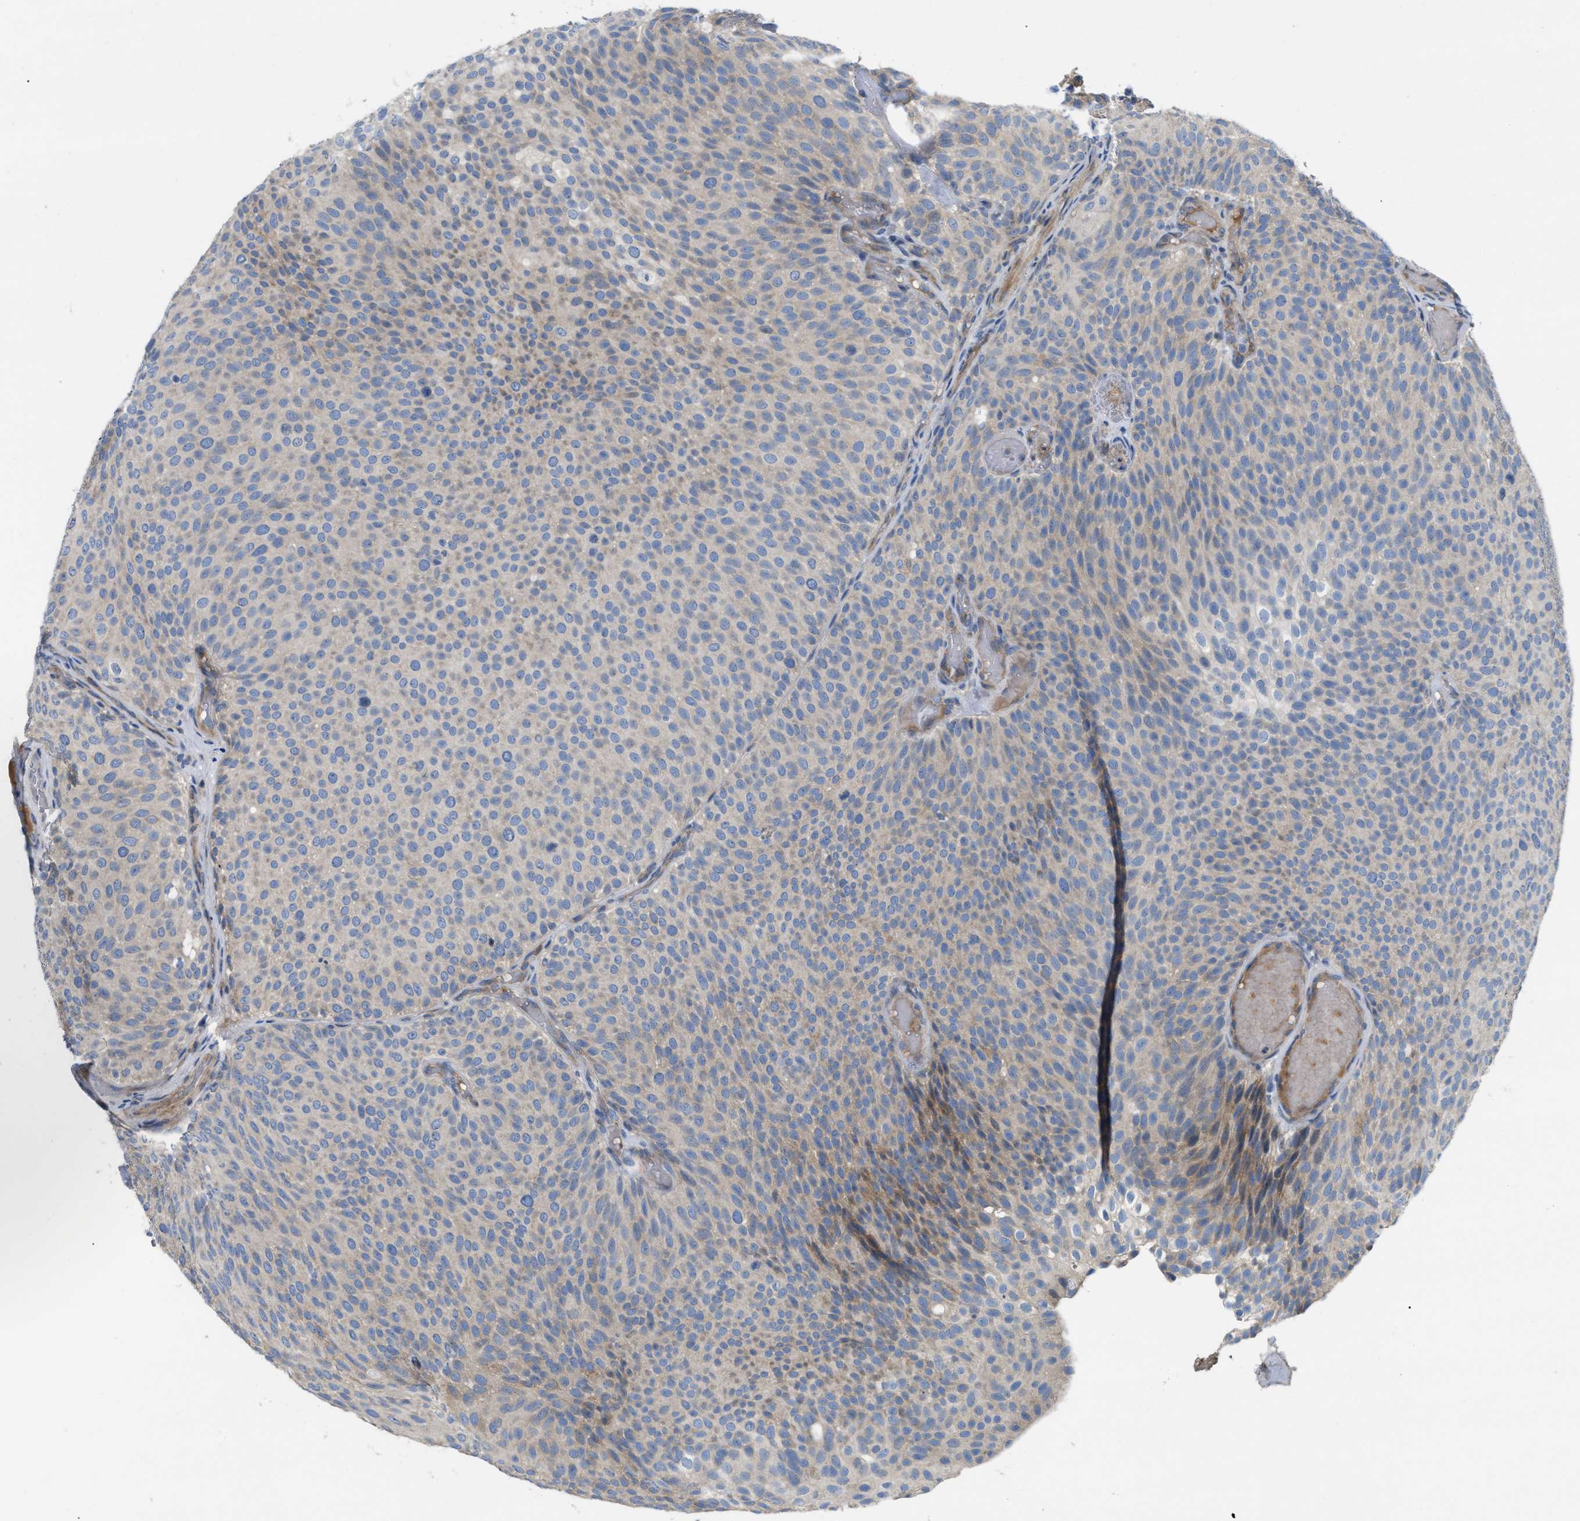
{"staining": {"intensity": "weak", "quantity": ">75%", "location": "cytoplasmic/membranous"}, "tissue": "urothelial cancer", "cell_type": "Tumor cells", "image_type": "cancer", "snomed": [{"axis": "morphology", "description": "Urothelial carcinoma, Low grade"}, {"axis": "topography", "description": "Urinary bladder"}], "caption": "The image reveals staining of urothelial carcinoma (low-grade), revealing weak cytoplasmic/membranous protein positivity (brown color) within tumor cells.", "gene": "DHX58", "patient": {"sex": "male", "age": 78}}